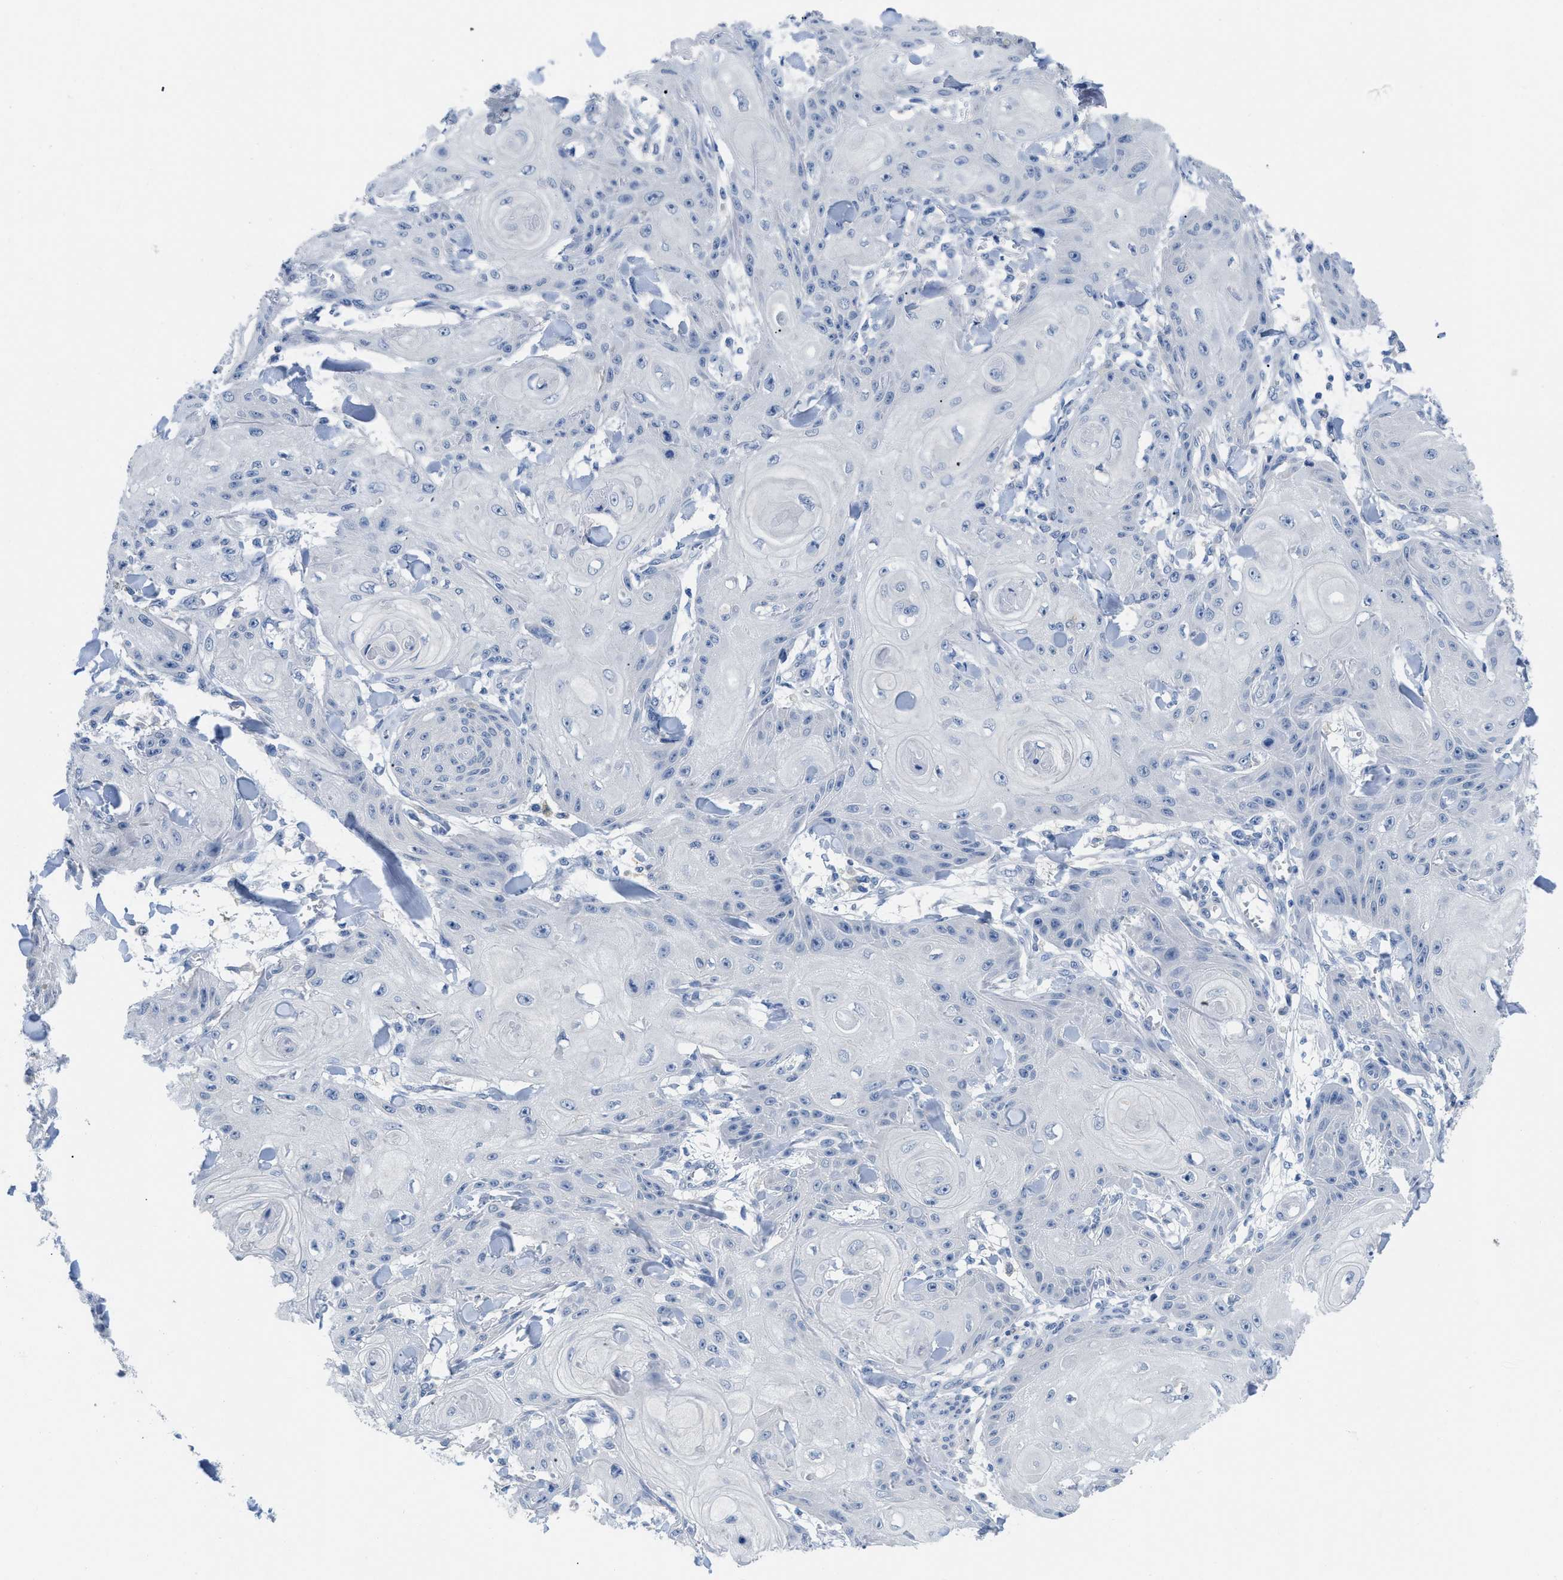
{"staining": {"intensity": "negative", "quantity": "none", "location": "none"}, "tissue": "skin cancer", "cell_type": "Tumor cells", "image_type": "cancer", "snomed": [{"axis": "morphology", "description": "Squamous cell carcinoma, NOS"}, {"axis": "topography", "description": "Skin"}], "caption": "High power microscopy image of an IHC image of skin squamous cell carcinoma, revealing no significant positivity in tumor cells.", "gene": "PYY", "patient": {"sex": "male", "age": 74}}